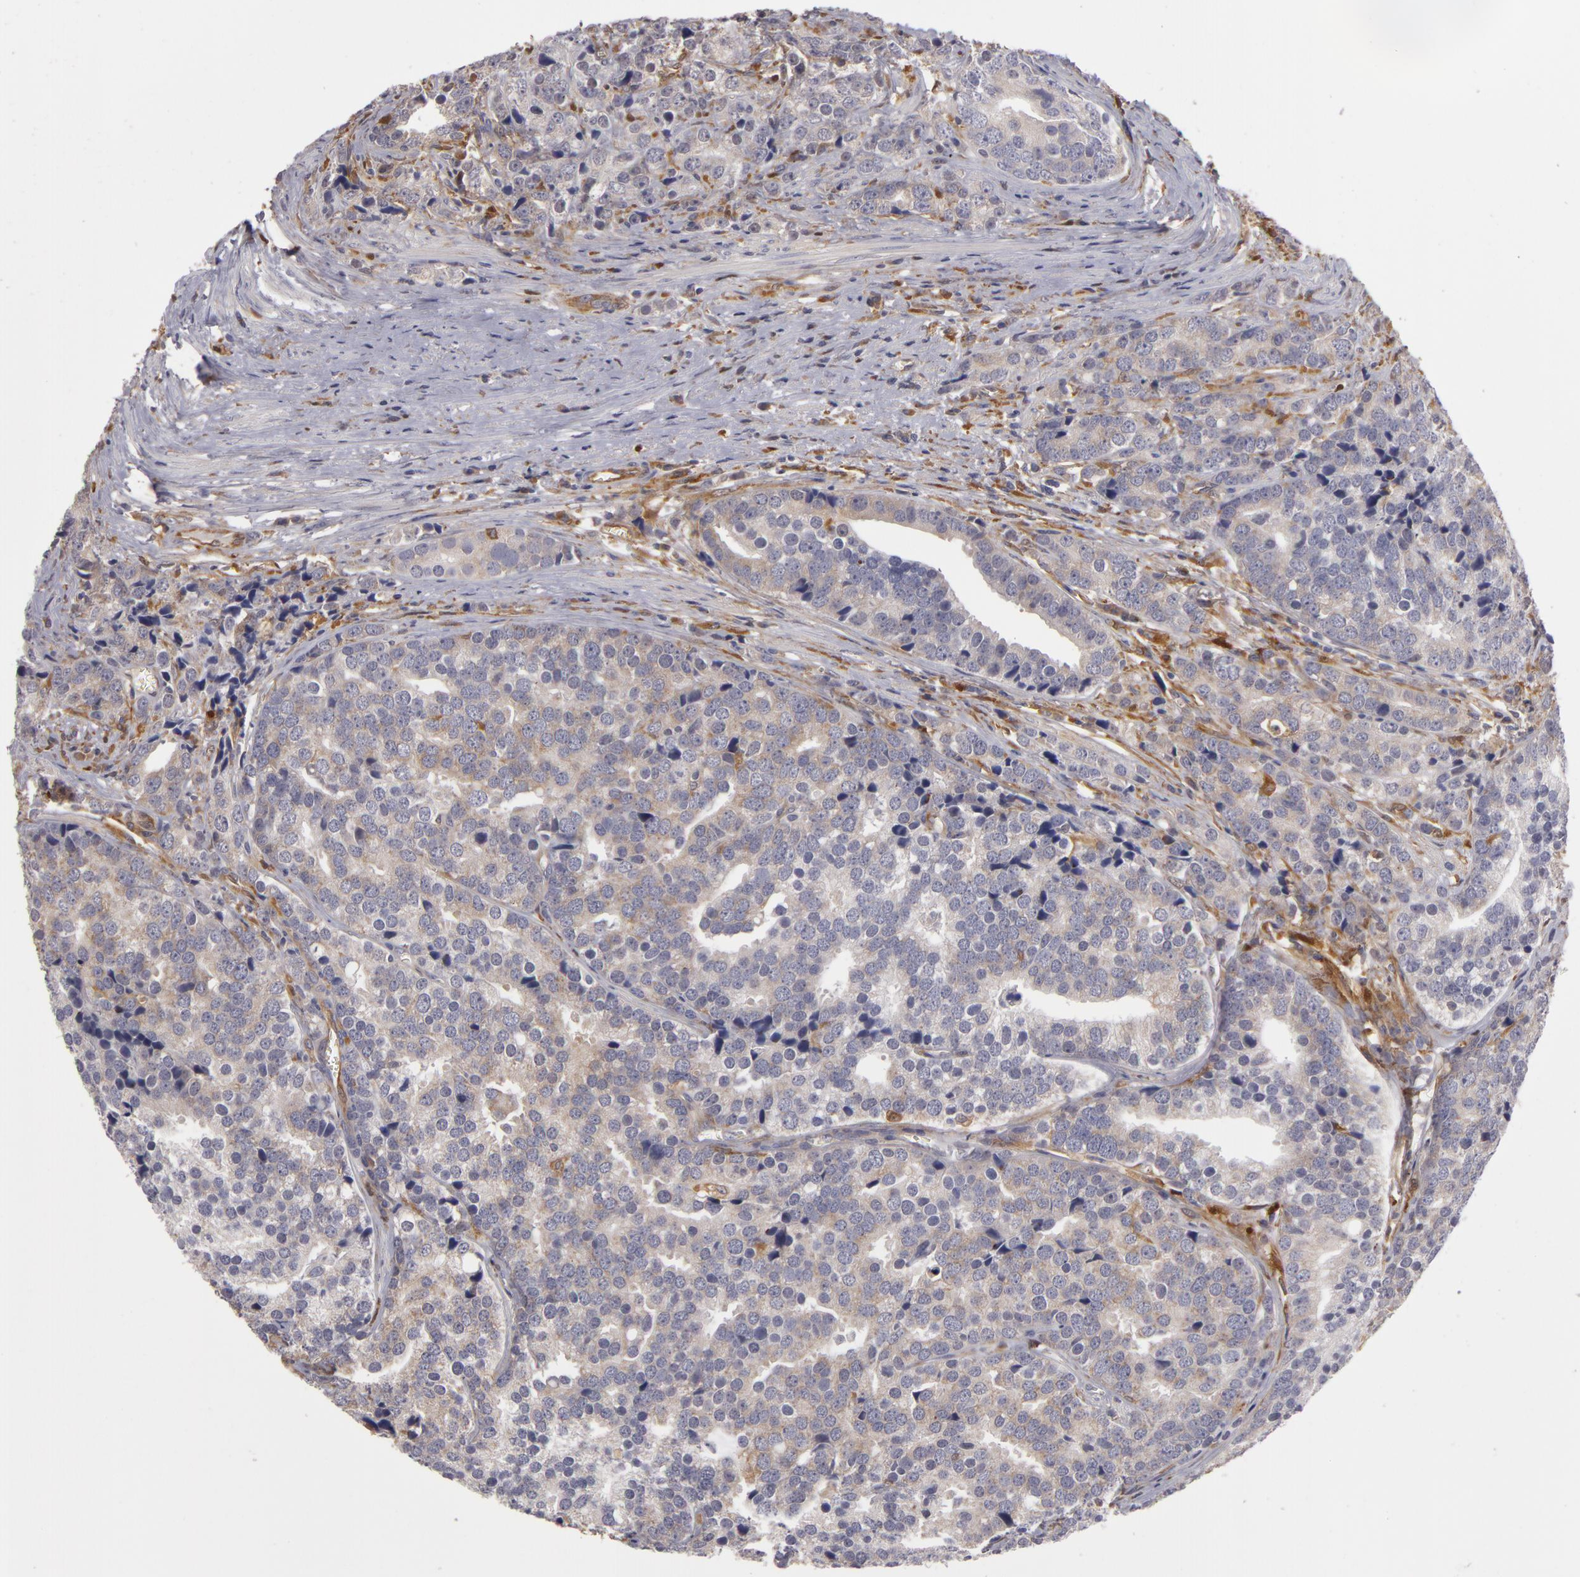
{"staining": {"intensity": "negative", "quantity": "none", "location": "none"}, "tissue": "prostate cancer", "cell_type": "Tumor cells", "image_type": "cancer", "snomed": [{"axis": "morphology", "description": "Adenocarcinoma, High grade"}, {"axis": "topography", "description": "Prostate"}], "caption": "Tumor cells are negative for brown protein staining in prostate cancer. (DAB (3,3'-diaminobenzidine) IHC visualized using brightfield microscopy, high magnification).", "gene": "ZNF229", "patient": {"sex": "male", "age": 71}}